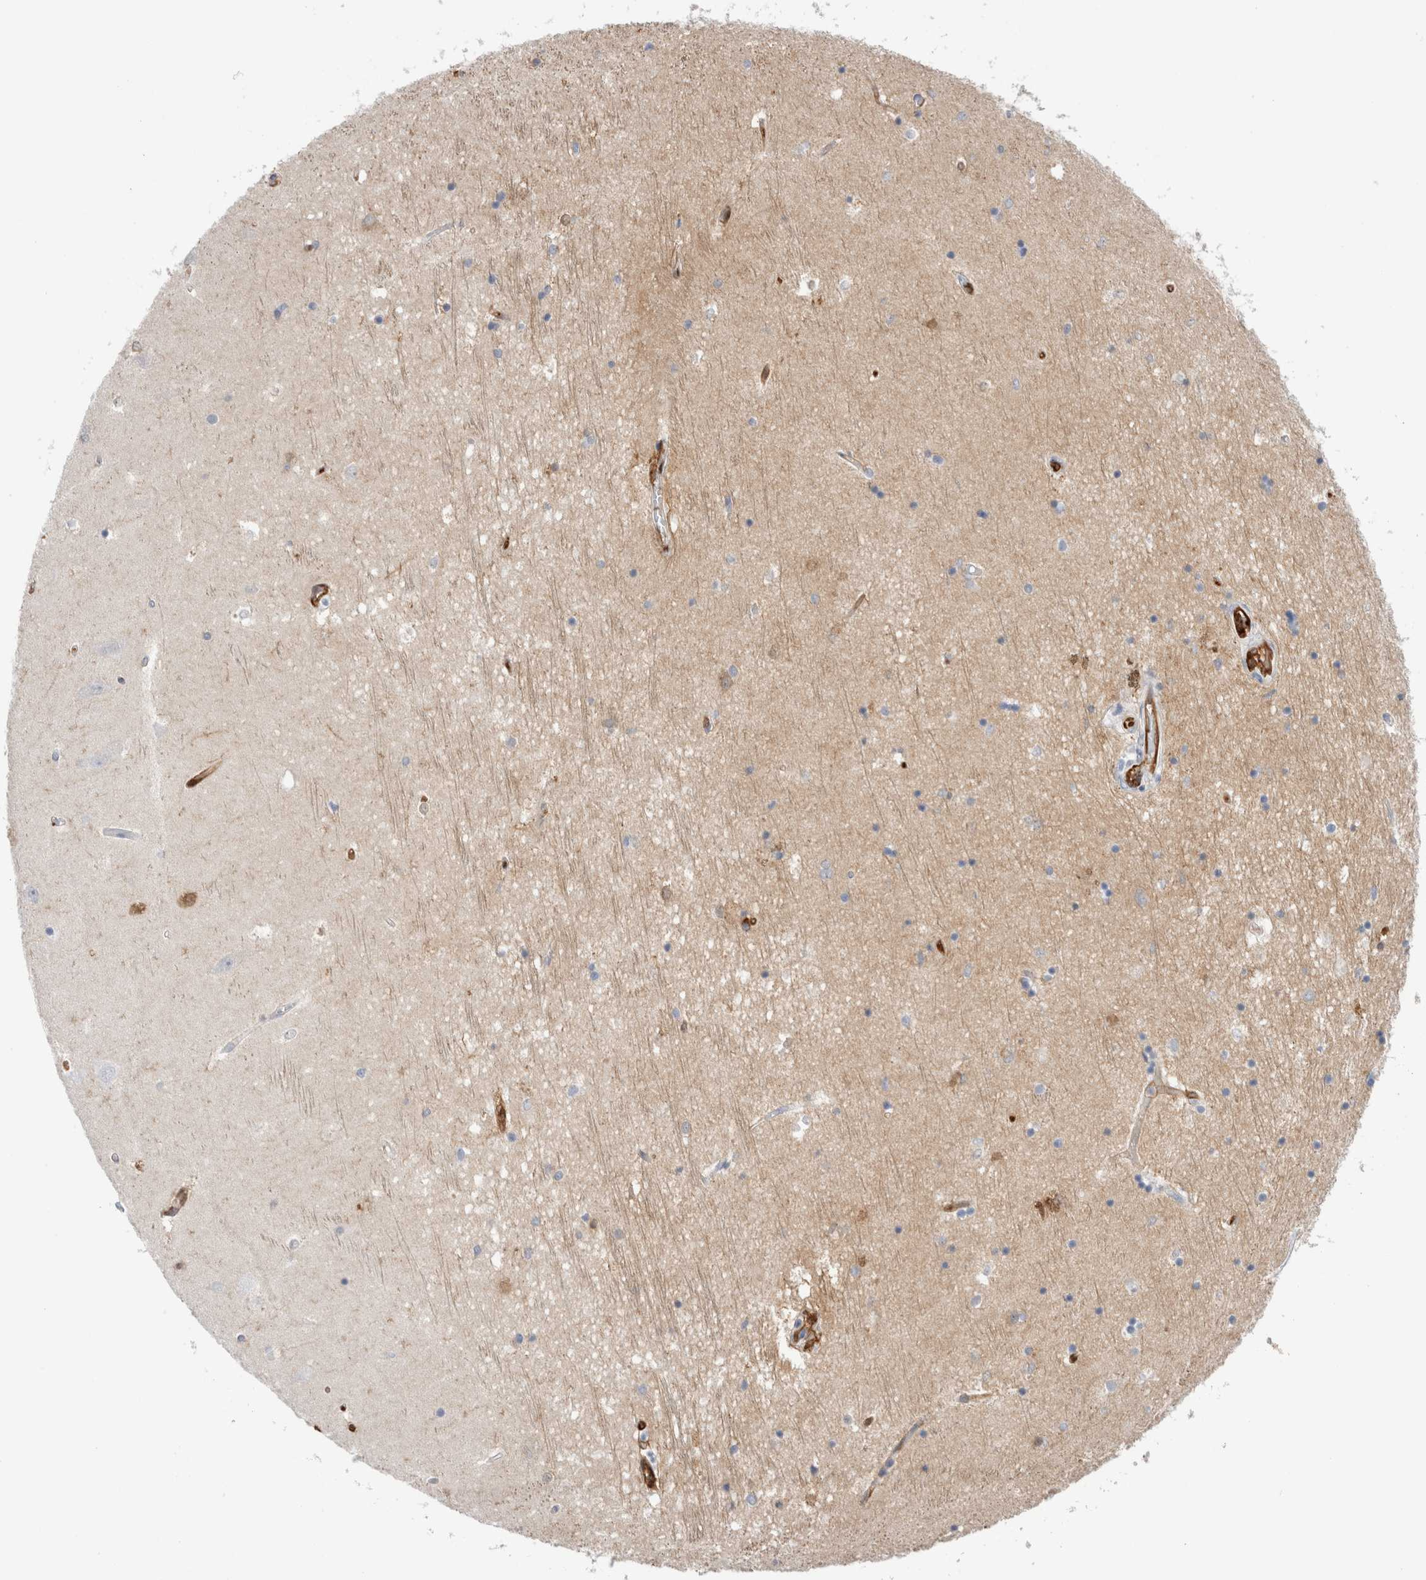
{"staining": {"intensity": "negative", "quantity": "none", "location": "none"}, "tissue": "hippocampus", "cell_type": "Glial cells", "image_type": "normal", "snomed": [{"axis": "morphology", "description": "Normal tissue, NOS"}, {"axis": "topography", "description": "Hippocampus"}], "caption": "Glial cells show no significant protein positivity in benign hippocampus. (DAB IHC with hematoxylin counter stain).", "gene": "NAPEPLD", "patient": {"sex": "male", "age": 45}}